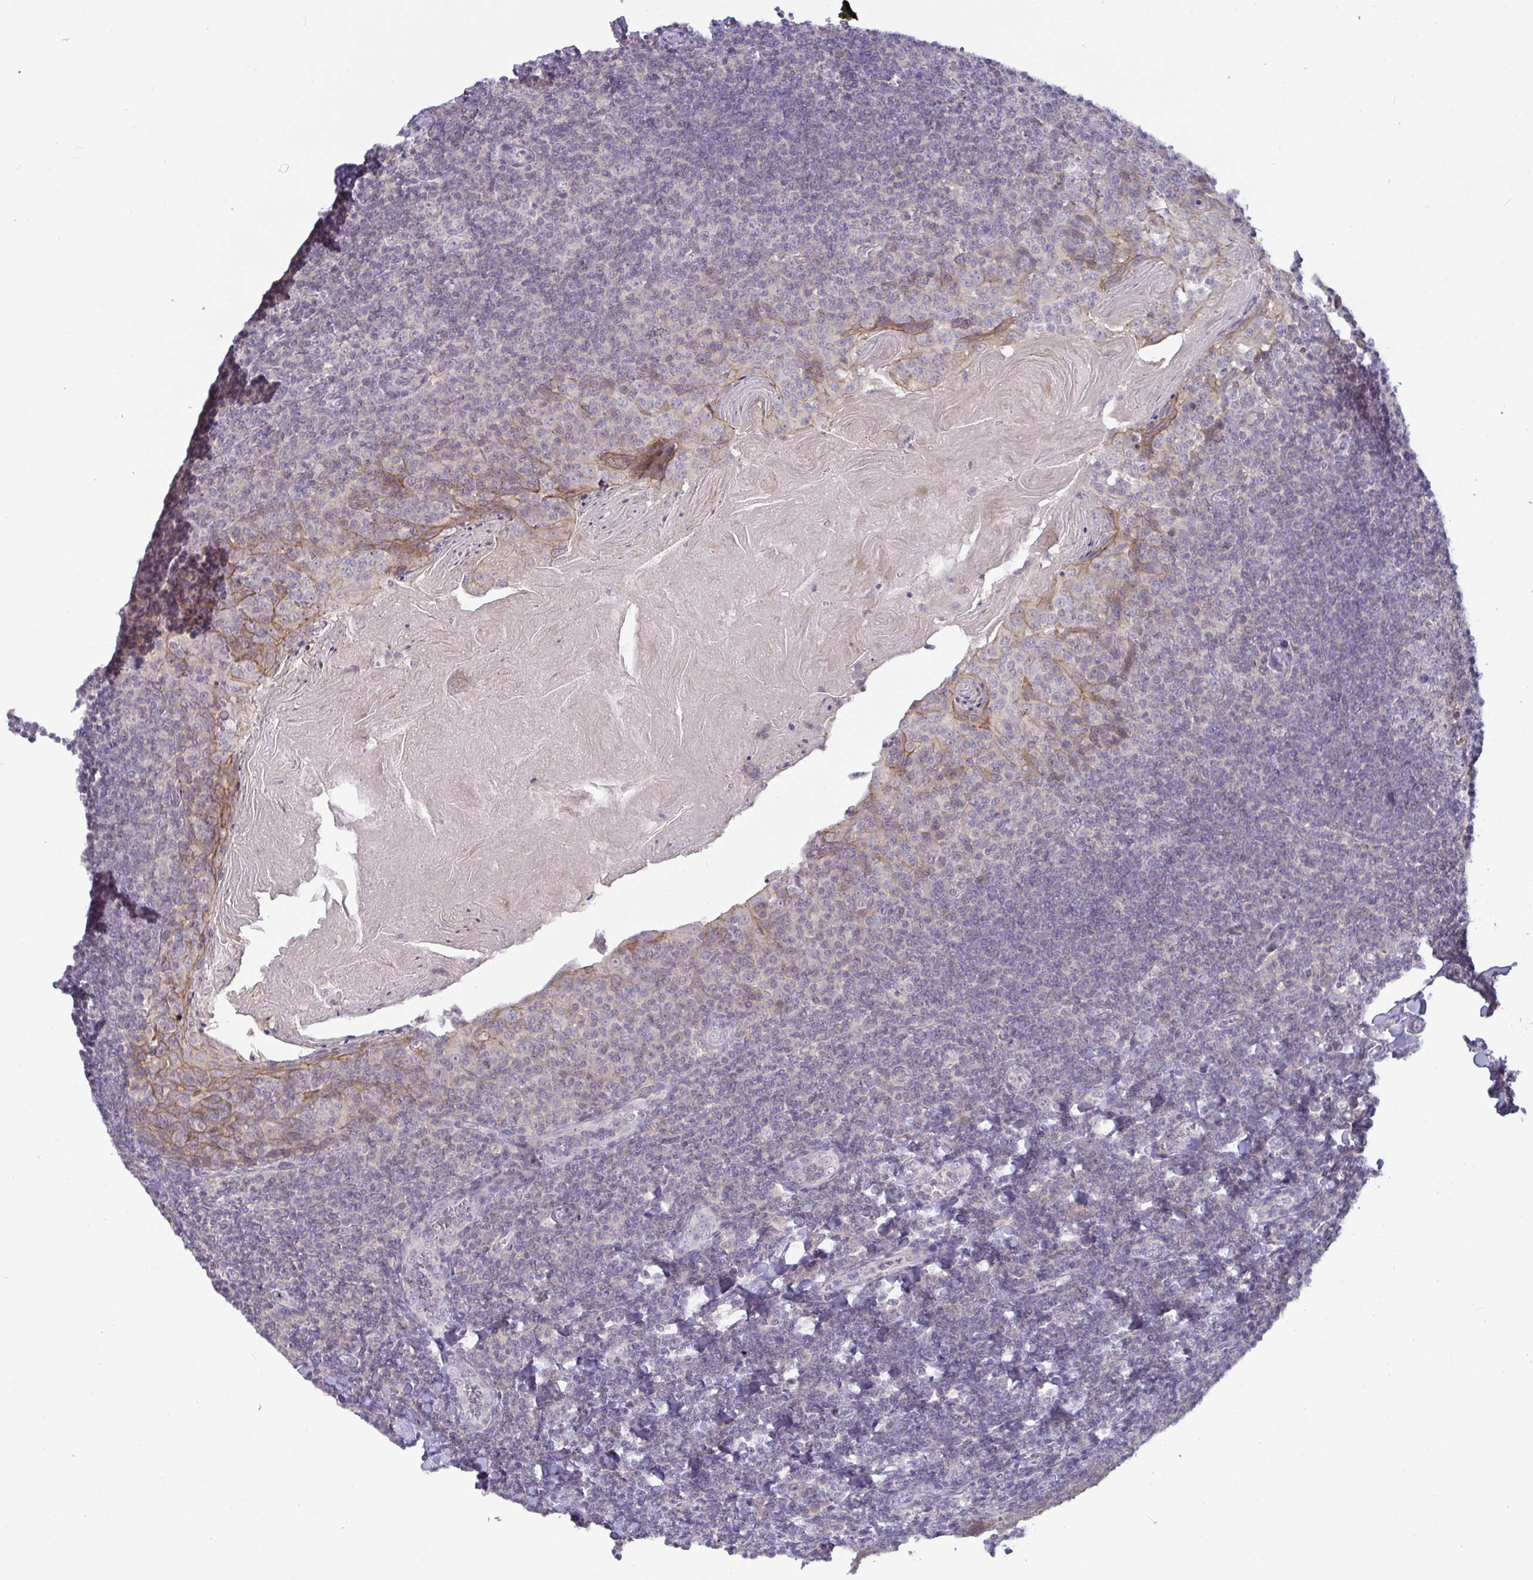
{"staining": {"intensity": "moderate", "quantity": "25%-75%", "location": "cytoplasmic/membranous"}, "tissue": "tonsil", "cell_type": "Germinal center cells", "image_type": "normal", "snomed": [{"axis": "morphology", "description": "Normal tissue, NOS"}, {"axis": "topography", "description": "Tonsil"}], "caption": "Tonsil stained with DAB immunohistochemistry (IHC) reveals medium levels of moderate cytoplasmic/membranous staining in approximately 25%-75% of germinal center cells.", "gene": "GSTM1", "patient": {"sex": "male", "age": 27}}